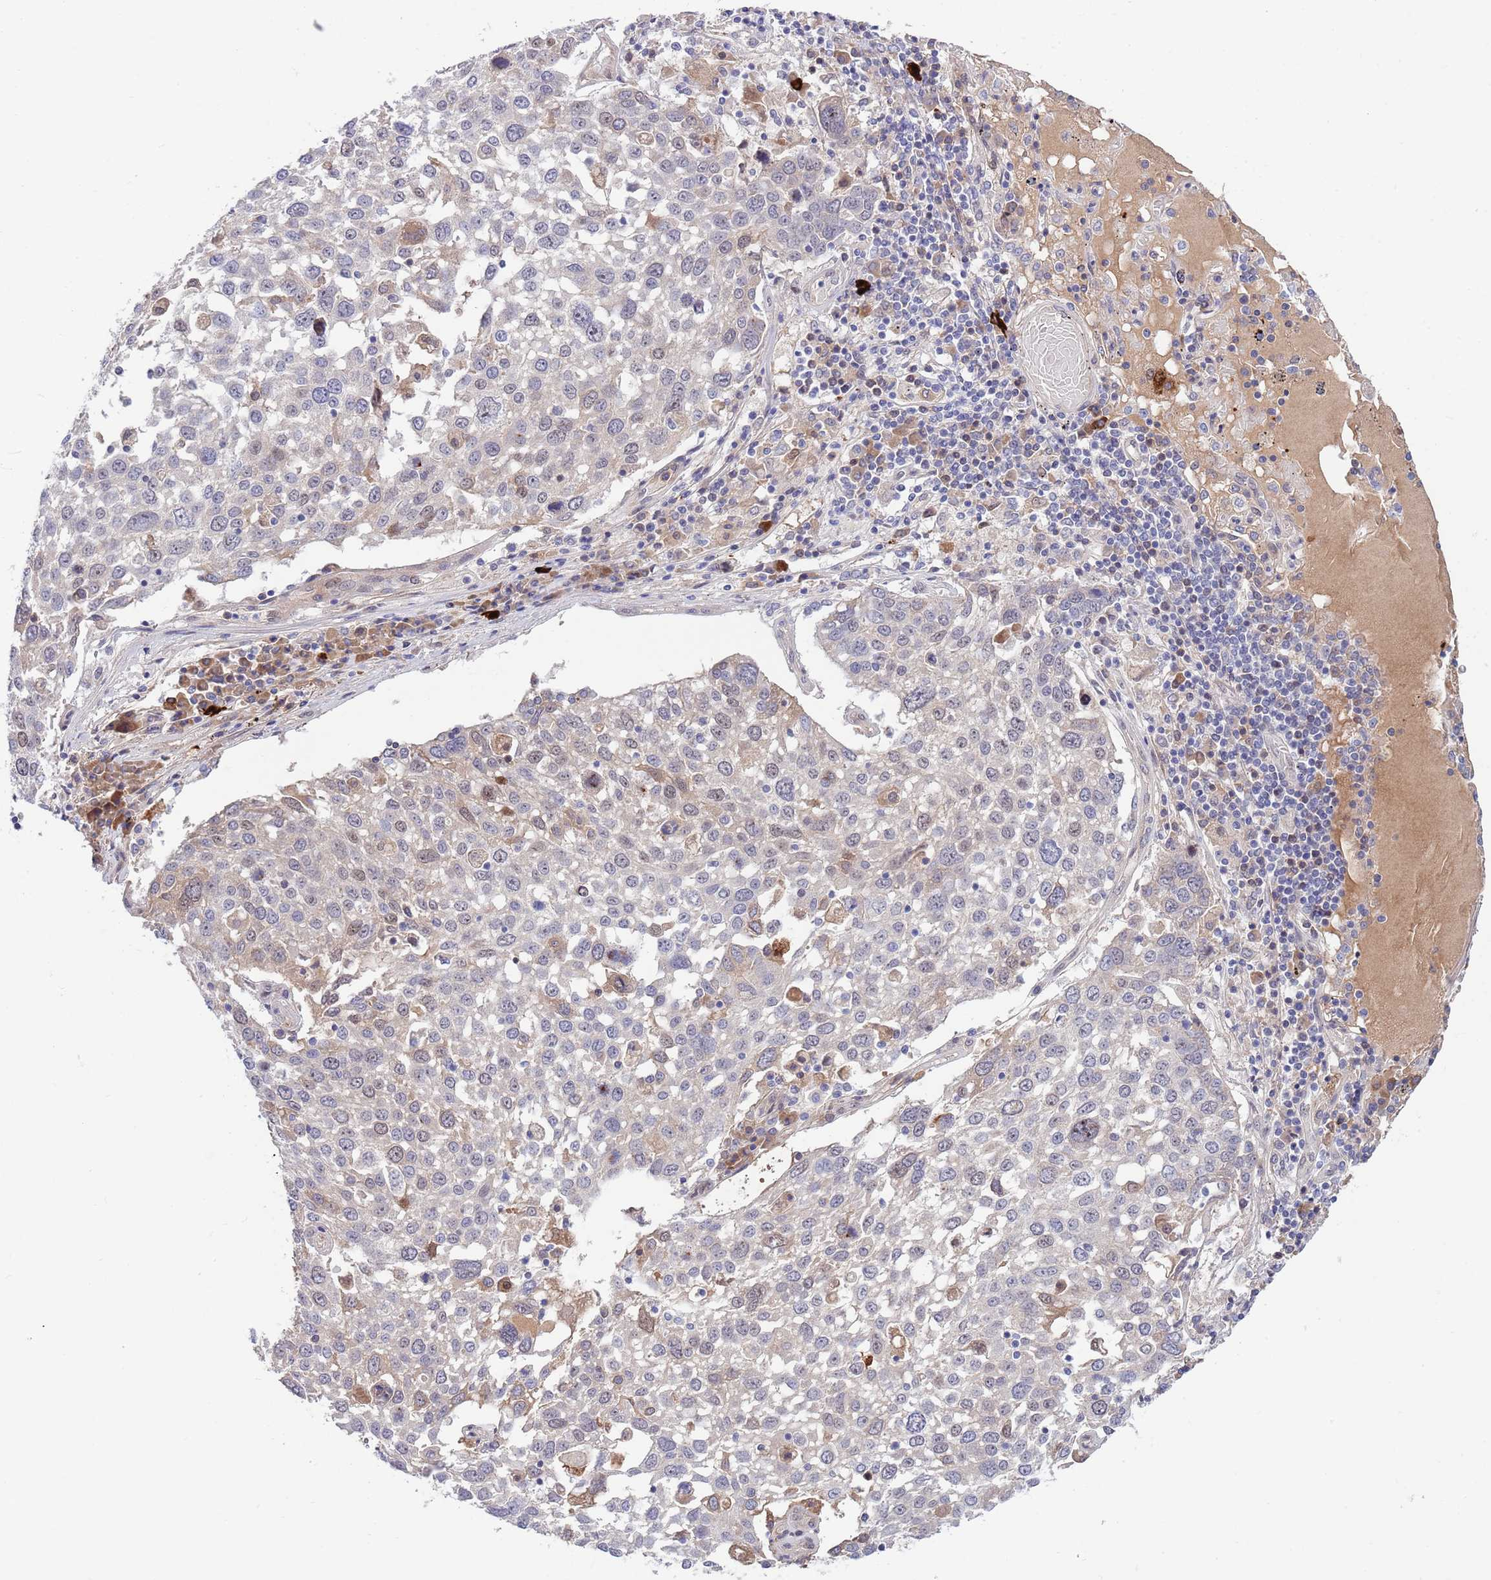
{"staining": {"intensity": "weak", "quantity": "<25%", "location": "cytoplasmic/membranous"}, "tissue": "lung cancer", "cell_type": "Tumor cells", "image_type": "cancer", "snomed": [{"axis": "morphology", "description": "Squamous cell carcinoma, NOS"}, {"axis": "topography", "description": "Lung"}], "caption": "IHC micrograph of lung squamous cell carcinoma stained for a protein (brown), which exhibits no expression in tumor cells.", "gene": "NLRP6", "patient": {"sex": "male", "age": 65}}